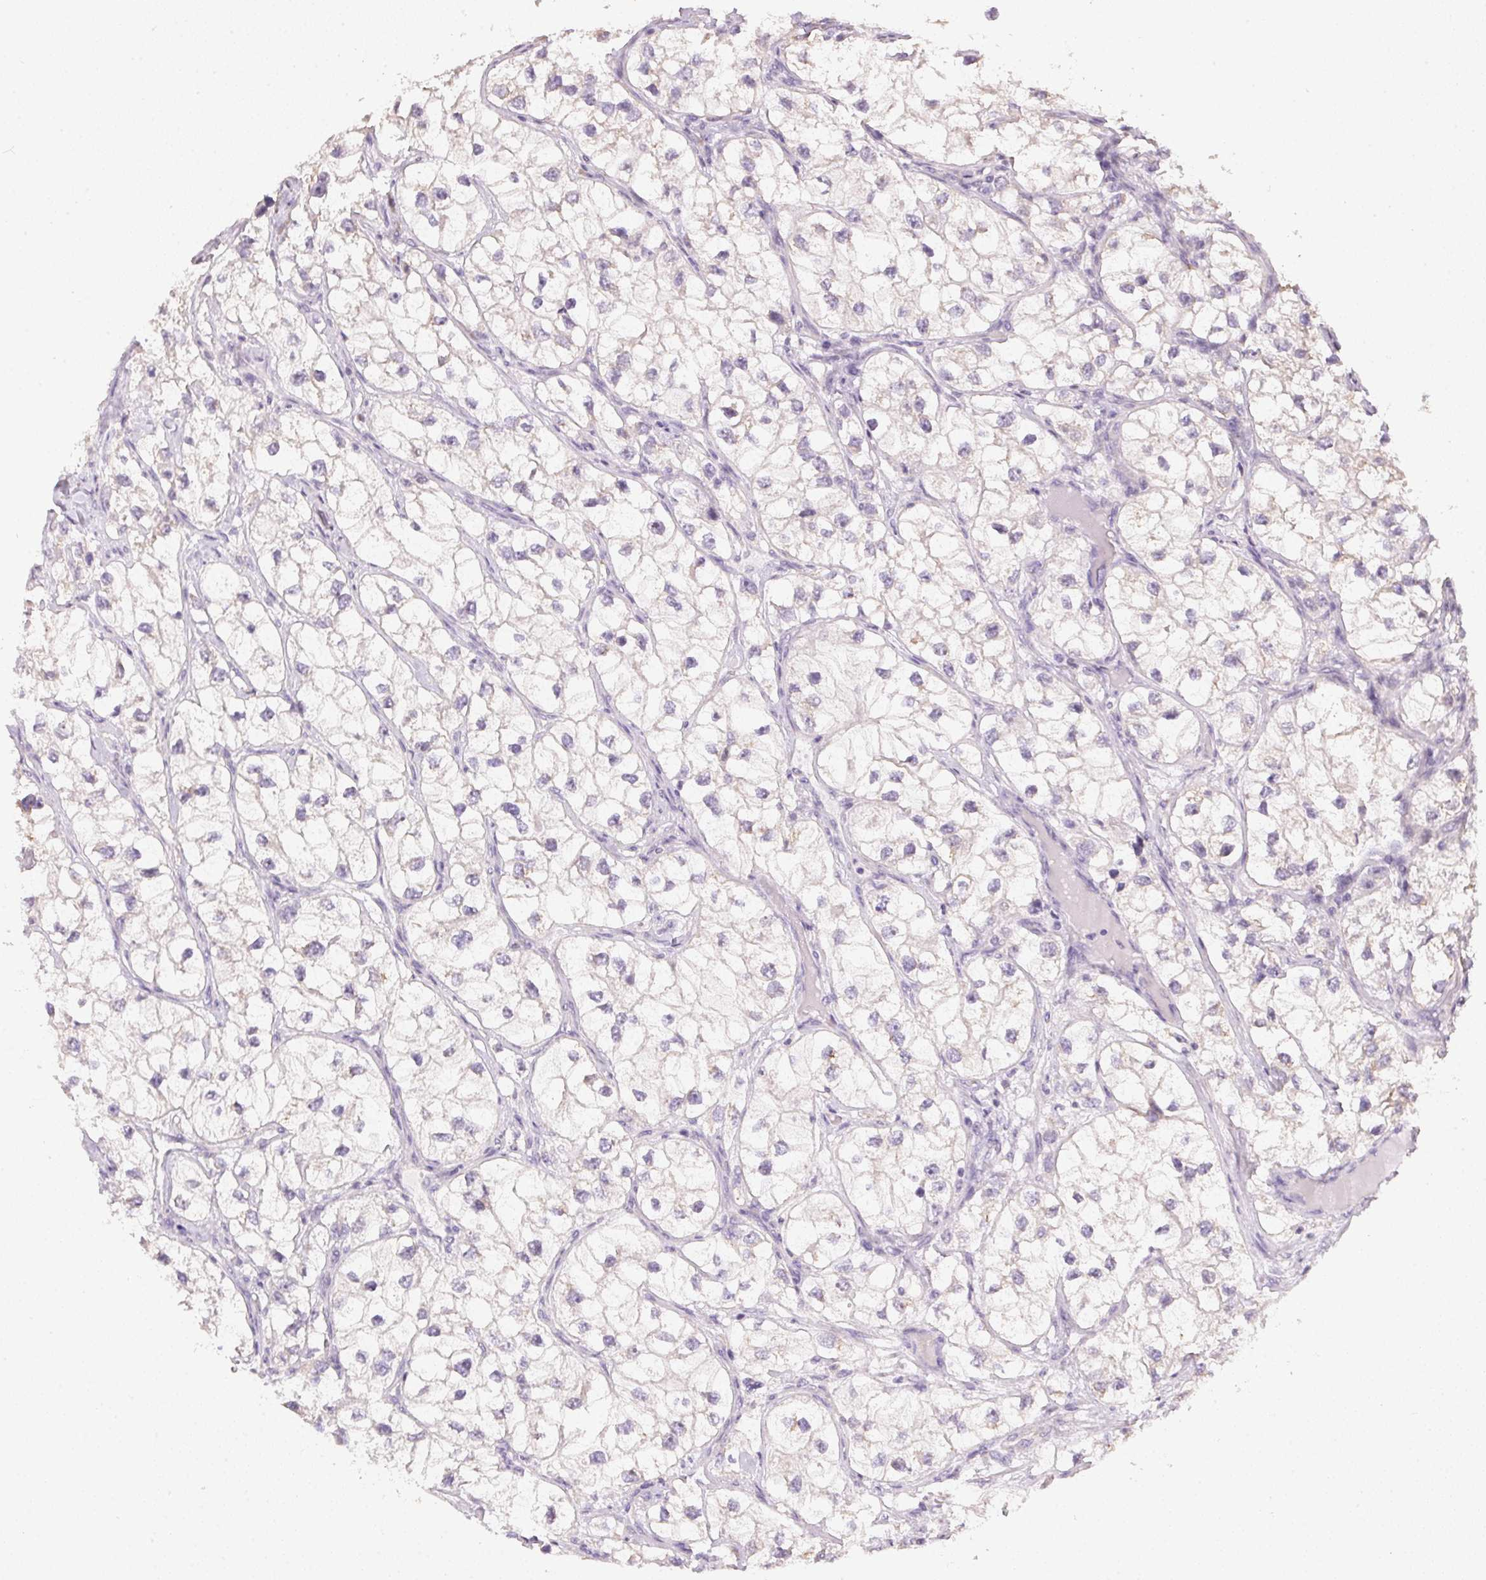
{"staining": {"intensity": "negative", "quantity": "none", "location": "none"}, "tissue": "renal cancer", "cell_type": "Tumor cells", "image_type": "cancer", "snomed": [{"axis": "morphology", "description": "Adenocarcinoma, NOS"}, {"axis": "topography", "description": "Kidney"}], "caption": "Tumor cells show no significant staining in renal cancer.", "gene": "SPACA9", "patient": {"sex": "male", "age": 59}}